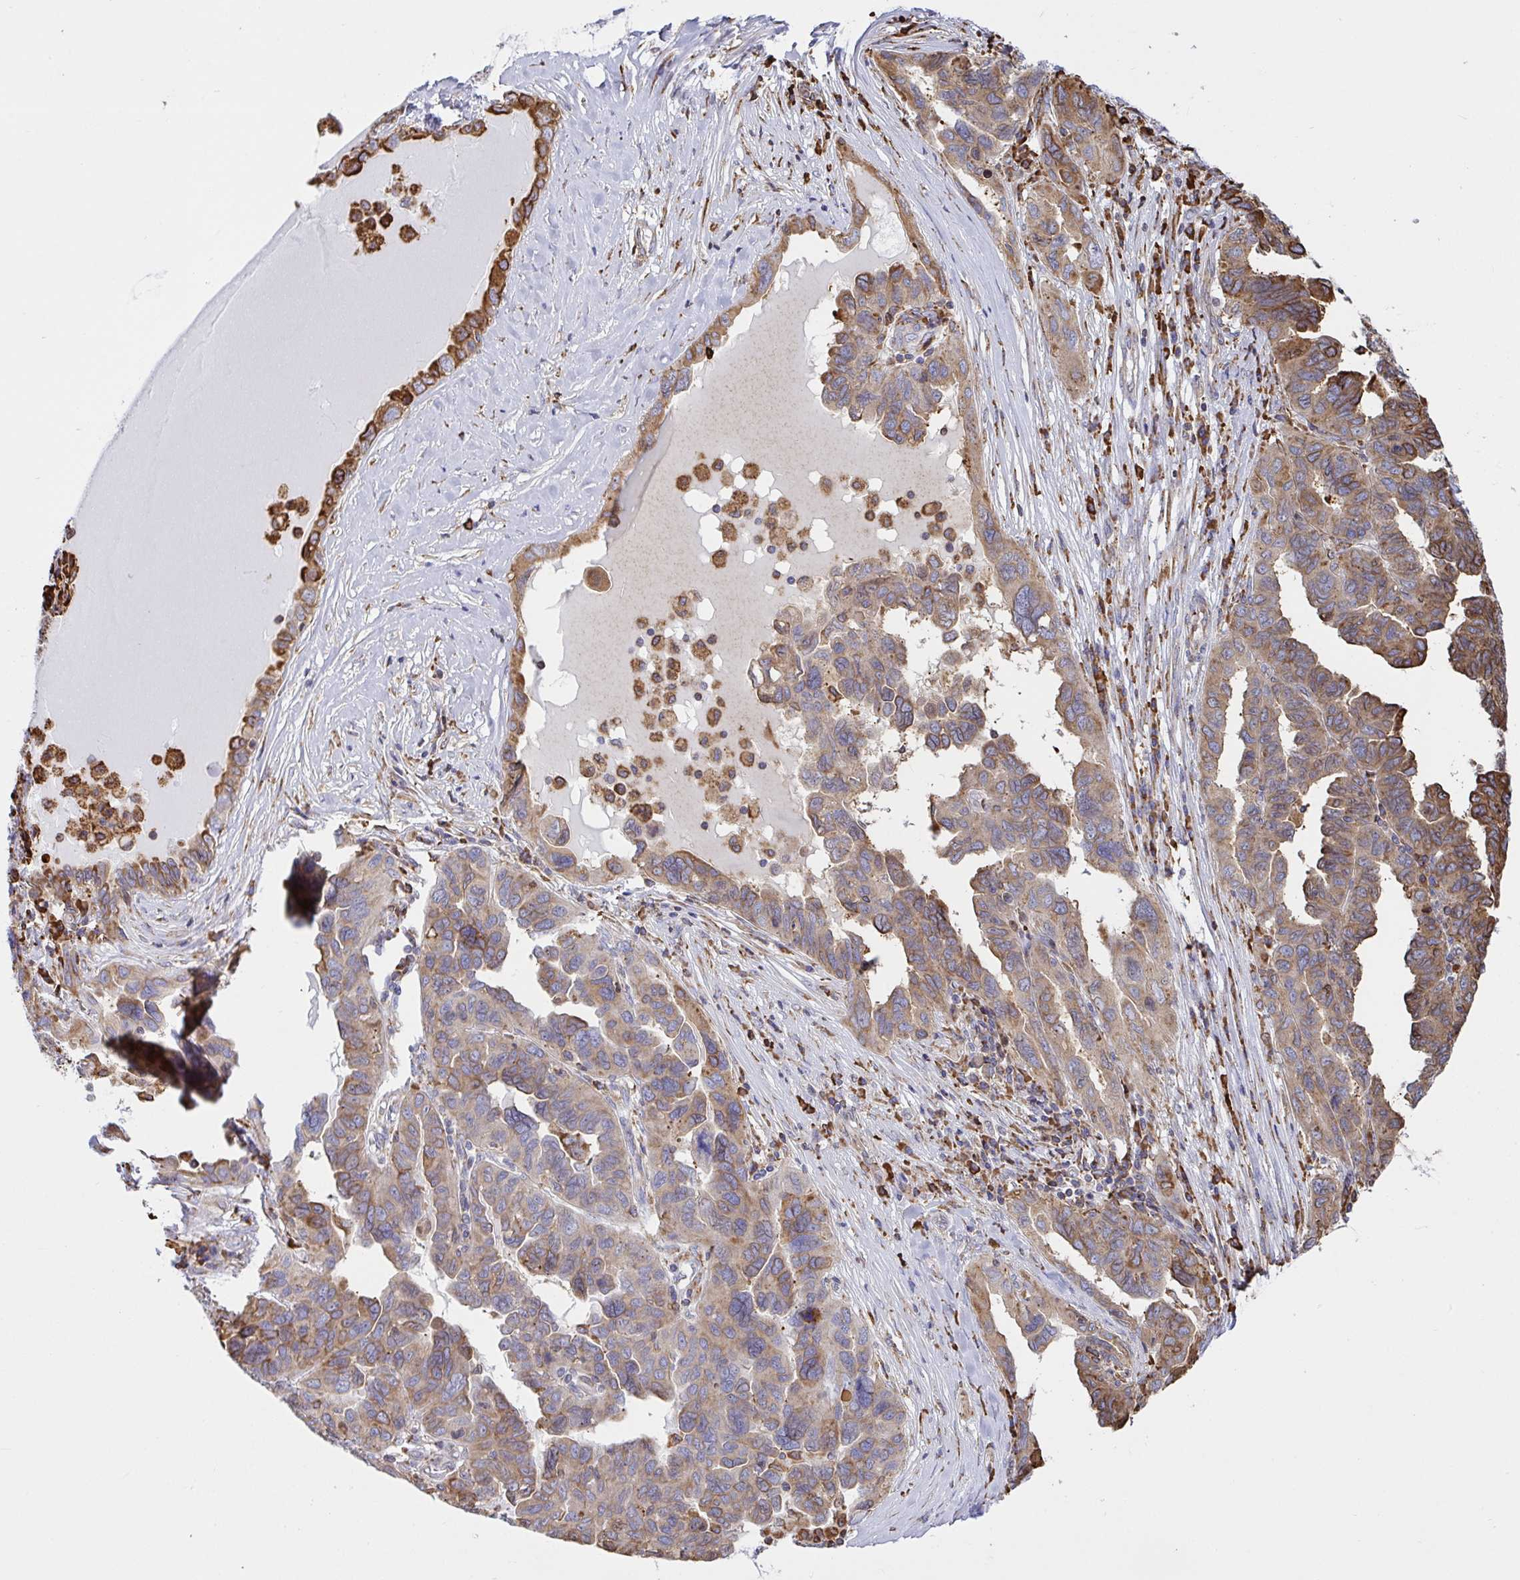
{"staining": {"intensity": "weak", "quantity": ">75%", "location": "cytoplasmic/membranous"}, "tissue": "ovarian cancer", "cell_type": "Tumor cells", "image_type": "cancer", "snomed": [{"axis": "morphology", "description": "Cystadenocarcinoma, serous, NOS"}, {"axis": "topography", "description": "Ovary"}], "caption": "Ovarian cancer stained with a protein marker reveals weak staining in tumor cells.", "gene": "CLGN", "patient": {"sex": "female", "age": 64}}